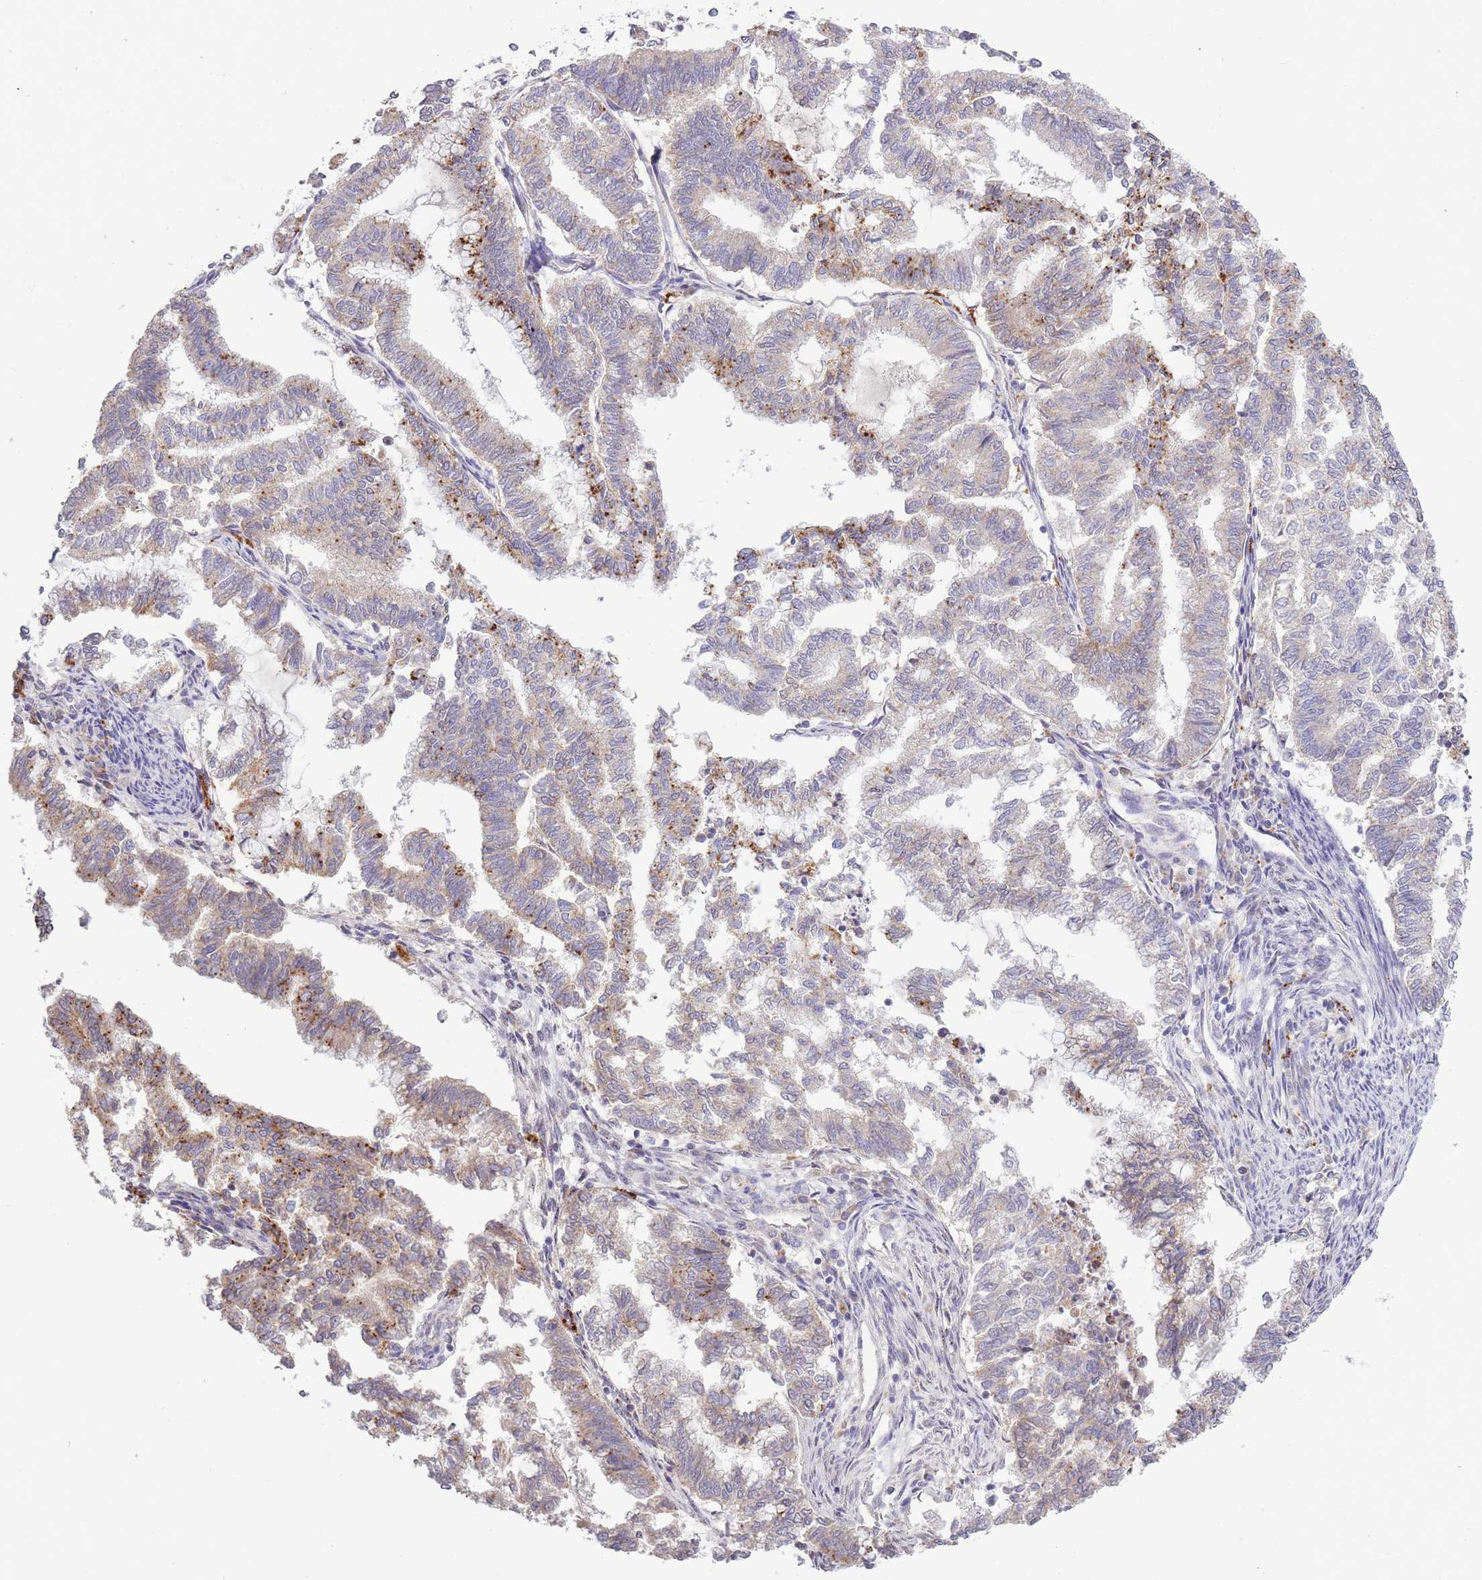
{"staining": {"intensity": "moderate", "quantity": "<25%", "location": "cytoplasmic/membranous"}, "tissue": "endometrial cancer", "cell_type": "Tumor cells", "image_type": "cancer", "snomed": [{"axis": "morphology", "description": "Adenocarcinoma, NOS"}, {"axis": "topography", "description": "Endometrium"}], "caption": "High-magnification brightfield microscopy of endometrial adenocarcinoma stained with DAB (brown) and counterstained with hematoxylin (blue). tumor cells exhibit moderate cytoplasmic/membranous staining is present in approximately<25% of cells. The staining is performed using DAB brown chromogen to label protein expression. The nuclei are counter-stained blue using hematoxylin.", "gene": "TRIM61", "patient": {"sex": "female", "age": 79}}